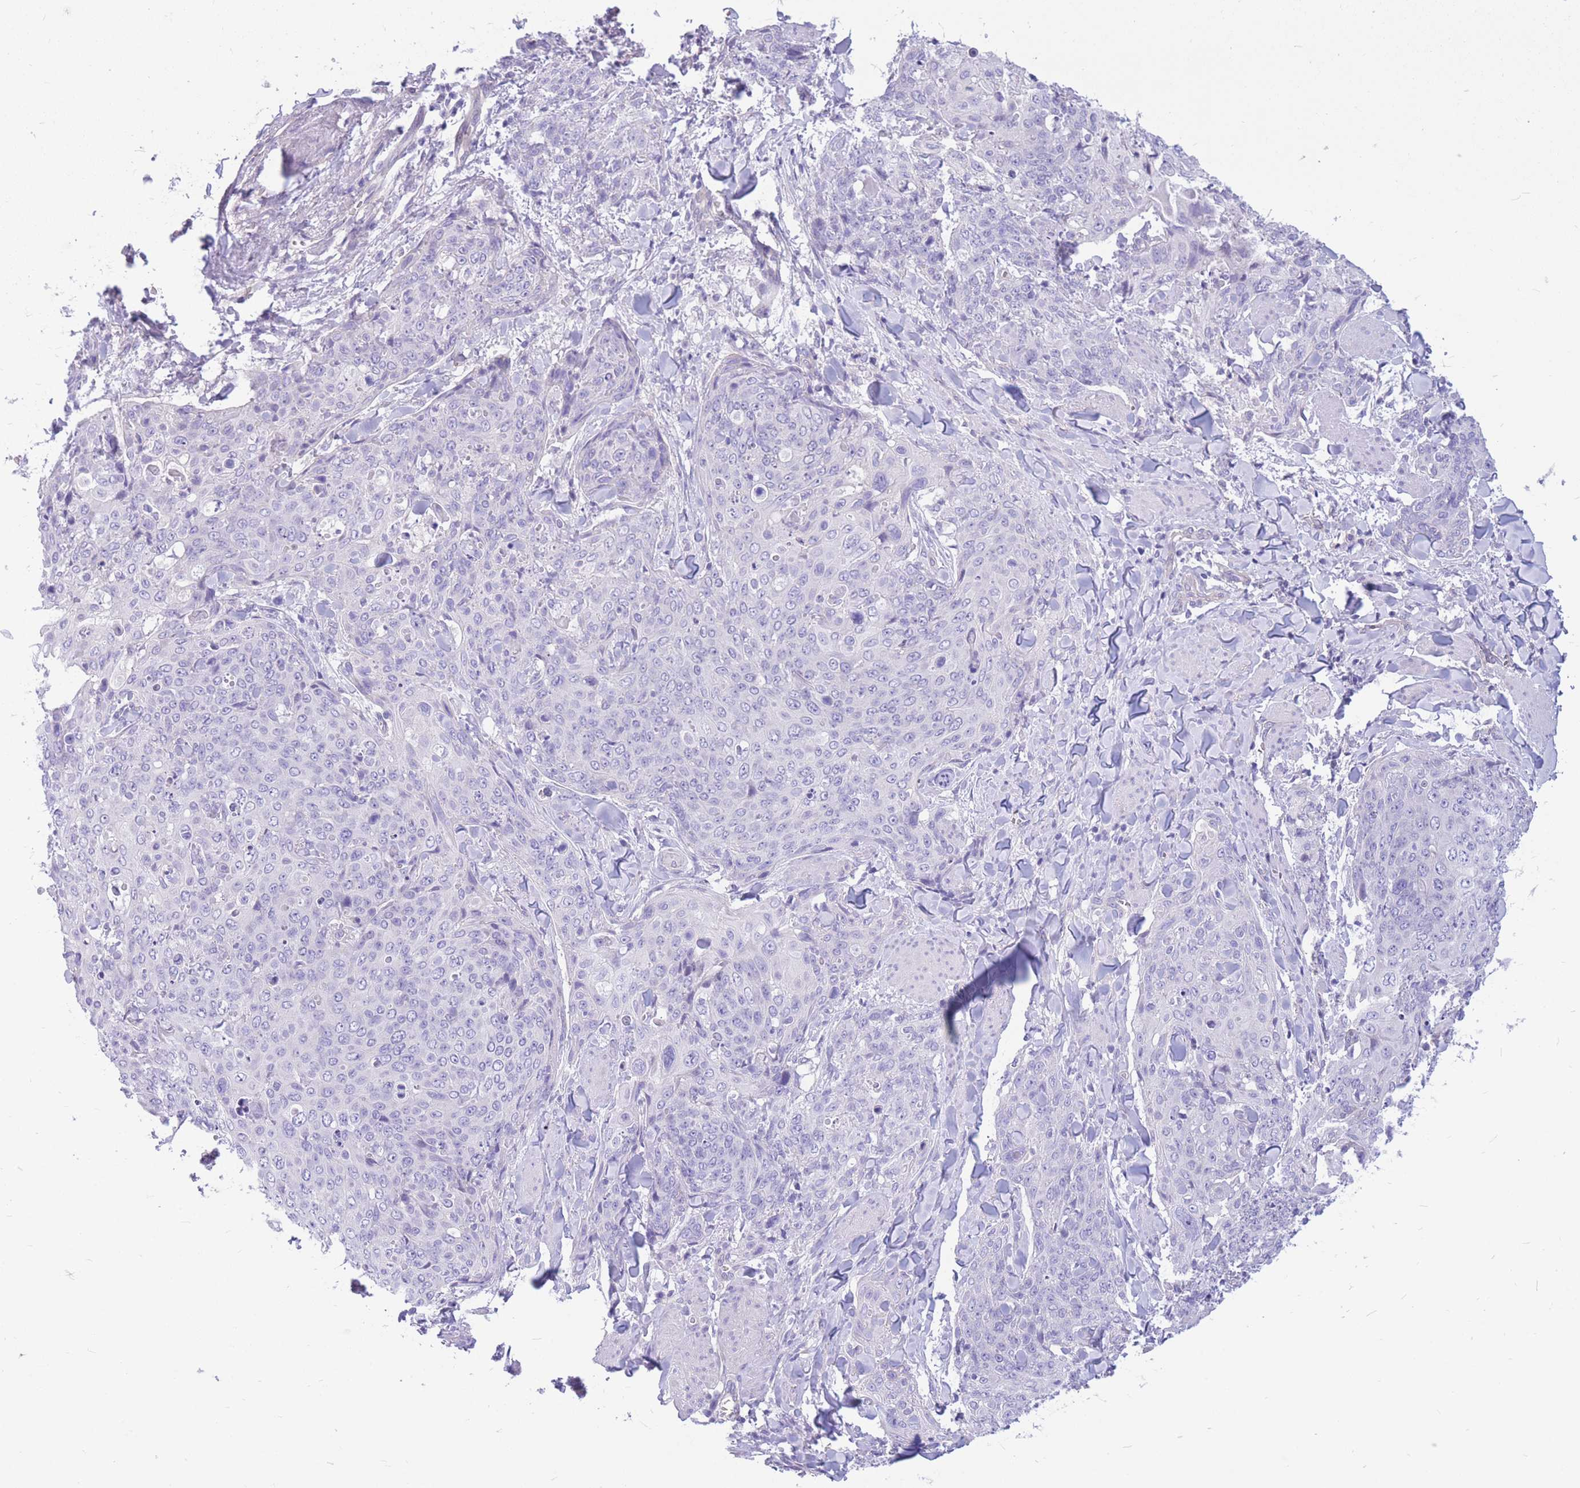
{"staining": {"intensity": "negative", "quantity": "none", "location": "none"}, "tissue": "skin cancer", "cell_type": "Tumor cells", "image_type": "cancer", "snomed": [{"axis": "morphology", "description": "Squamous cell carcinoma, NOS"}, {"axis": "topography", "description": "Skin"}, {"axis": "topography", "description": "Vulva"}], "caption": "IHC micrograph of neoplastic tissue: skin cancer (squamous cell carcinoma) stained with DAB reveals no significant protein positivity in tumor cells. (Stains: DAB immunohistochemistry with hematoxylin counter stain, Microscopy: brightfield microscopy at high magnification).", "gene": "ZNF311", "patient": {"sex": "female", "age": 85}}